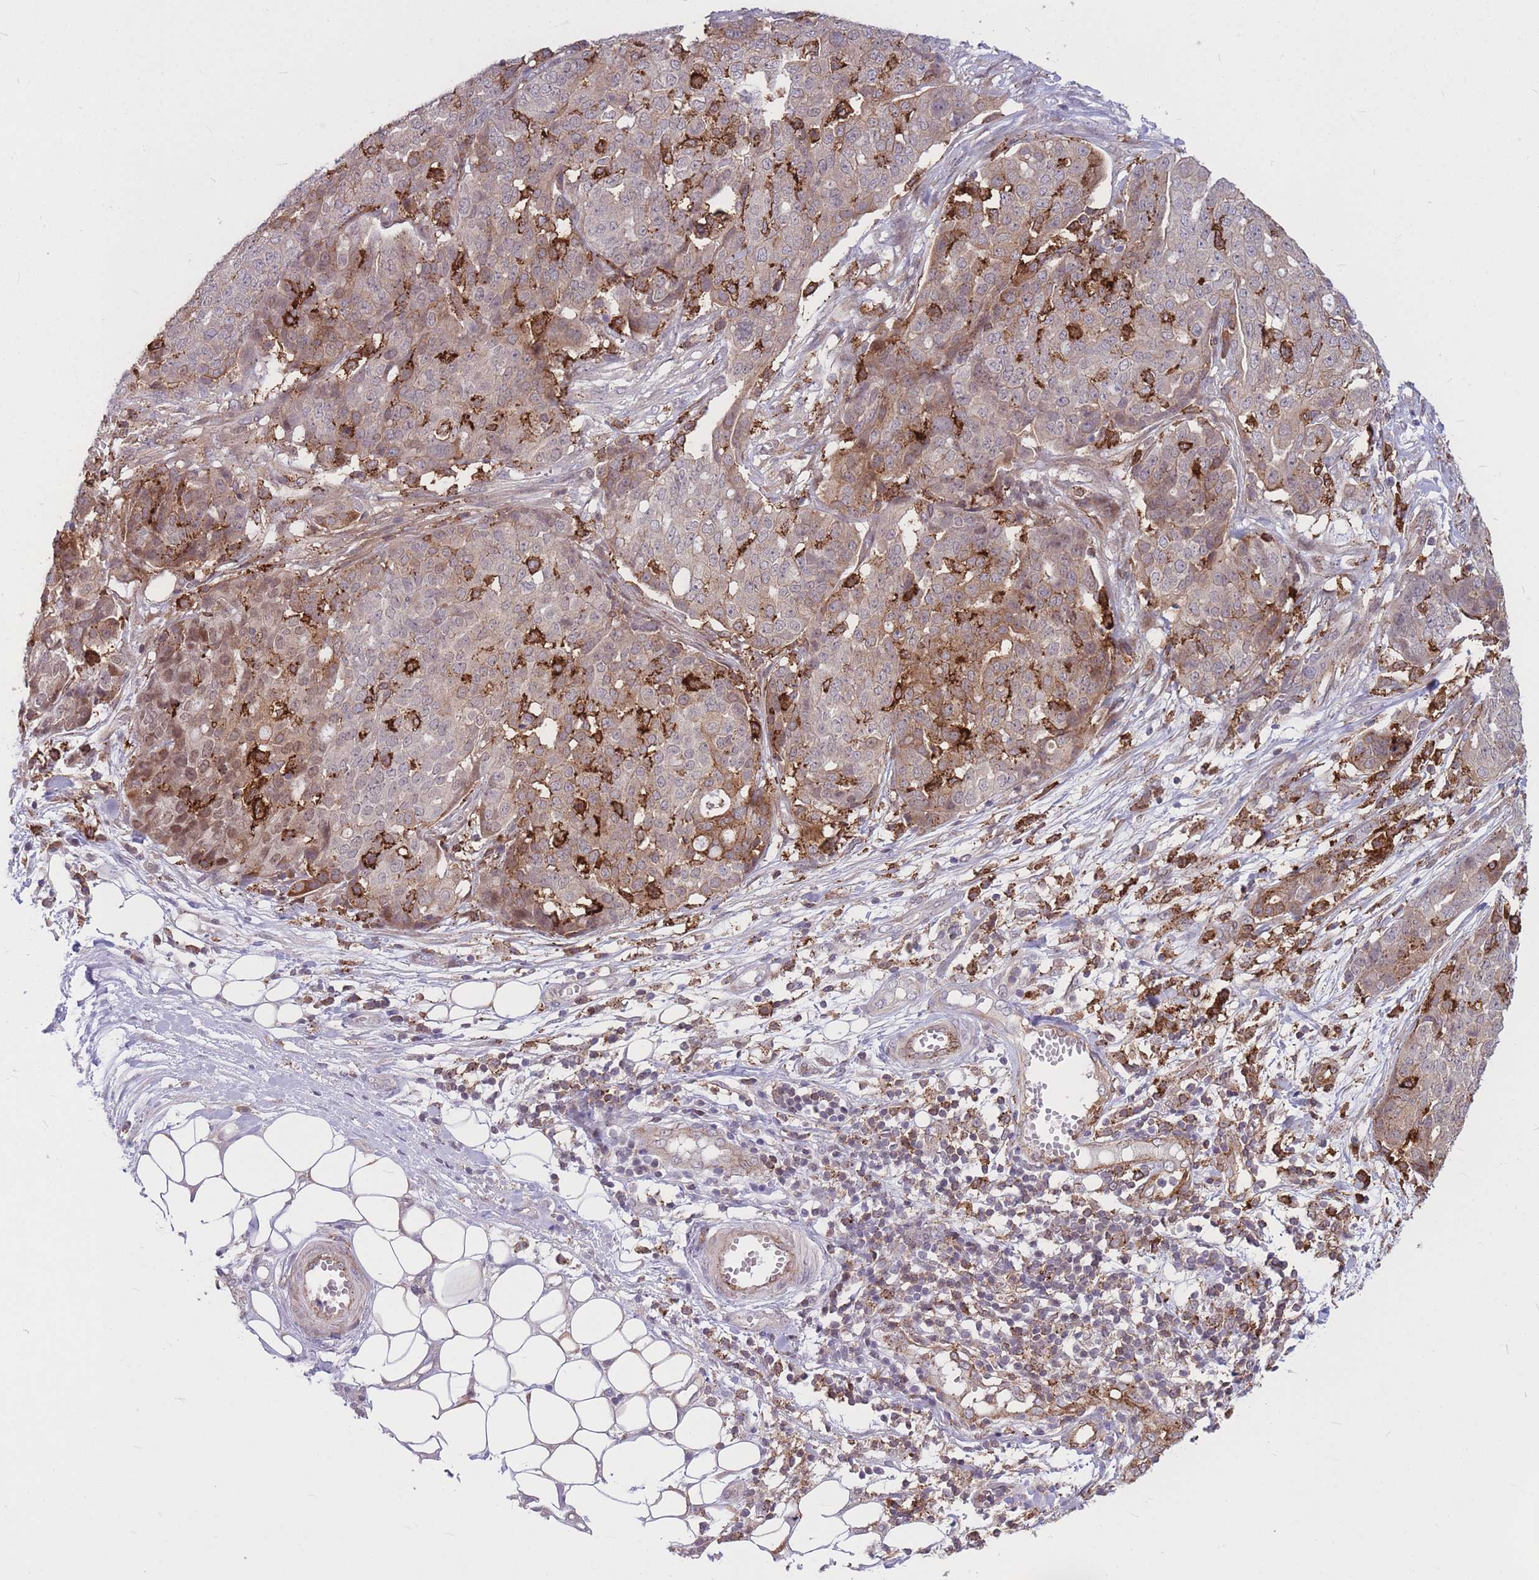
{"staining": {"intensity": "moderate", "quantity": "<25%", "location": "cytoplasmic/membranous,nuclear"}, "tissue": "ovarian cancer", "cell_type": "Tumor cells", "image_type": "cancer", "snomed": [{"axis": "morphology", "description": "Cystadenocarcinoma, serous, NOS"}, {"axis": "topography", "description": "Soft tissue"}, {"axis": "topography", "description": "Ovary"}], "caption": "Tumor cells exhibit moderate cytoplasmic/membranous and nuclear positivity in approximately <25% of cells in ovarian cancer (serous cystadenocarcinoma).", "gene": "TCF20", "patient": {"sex": "female", "age": 57}}